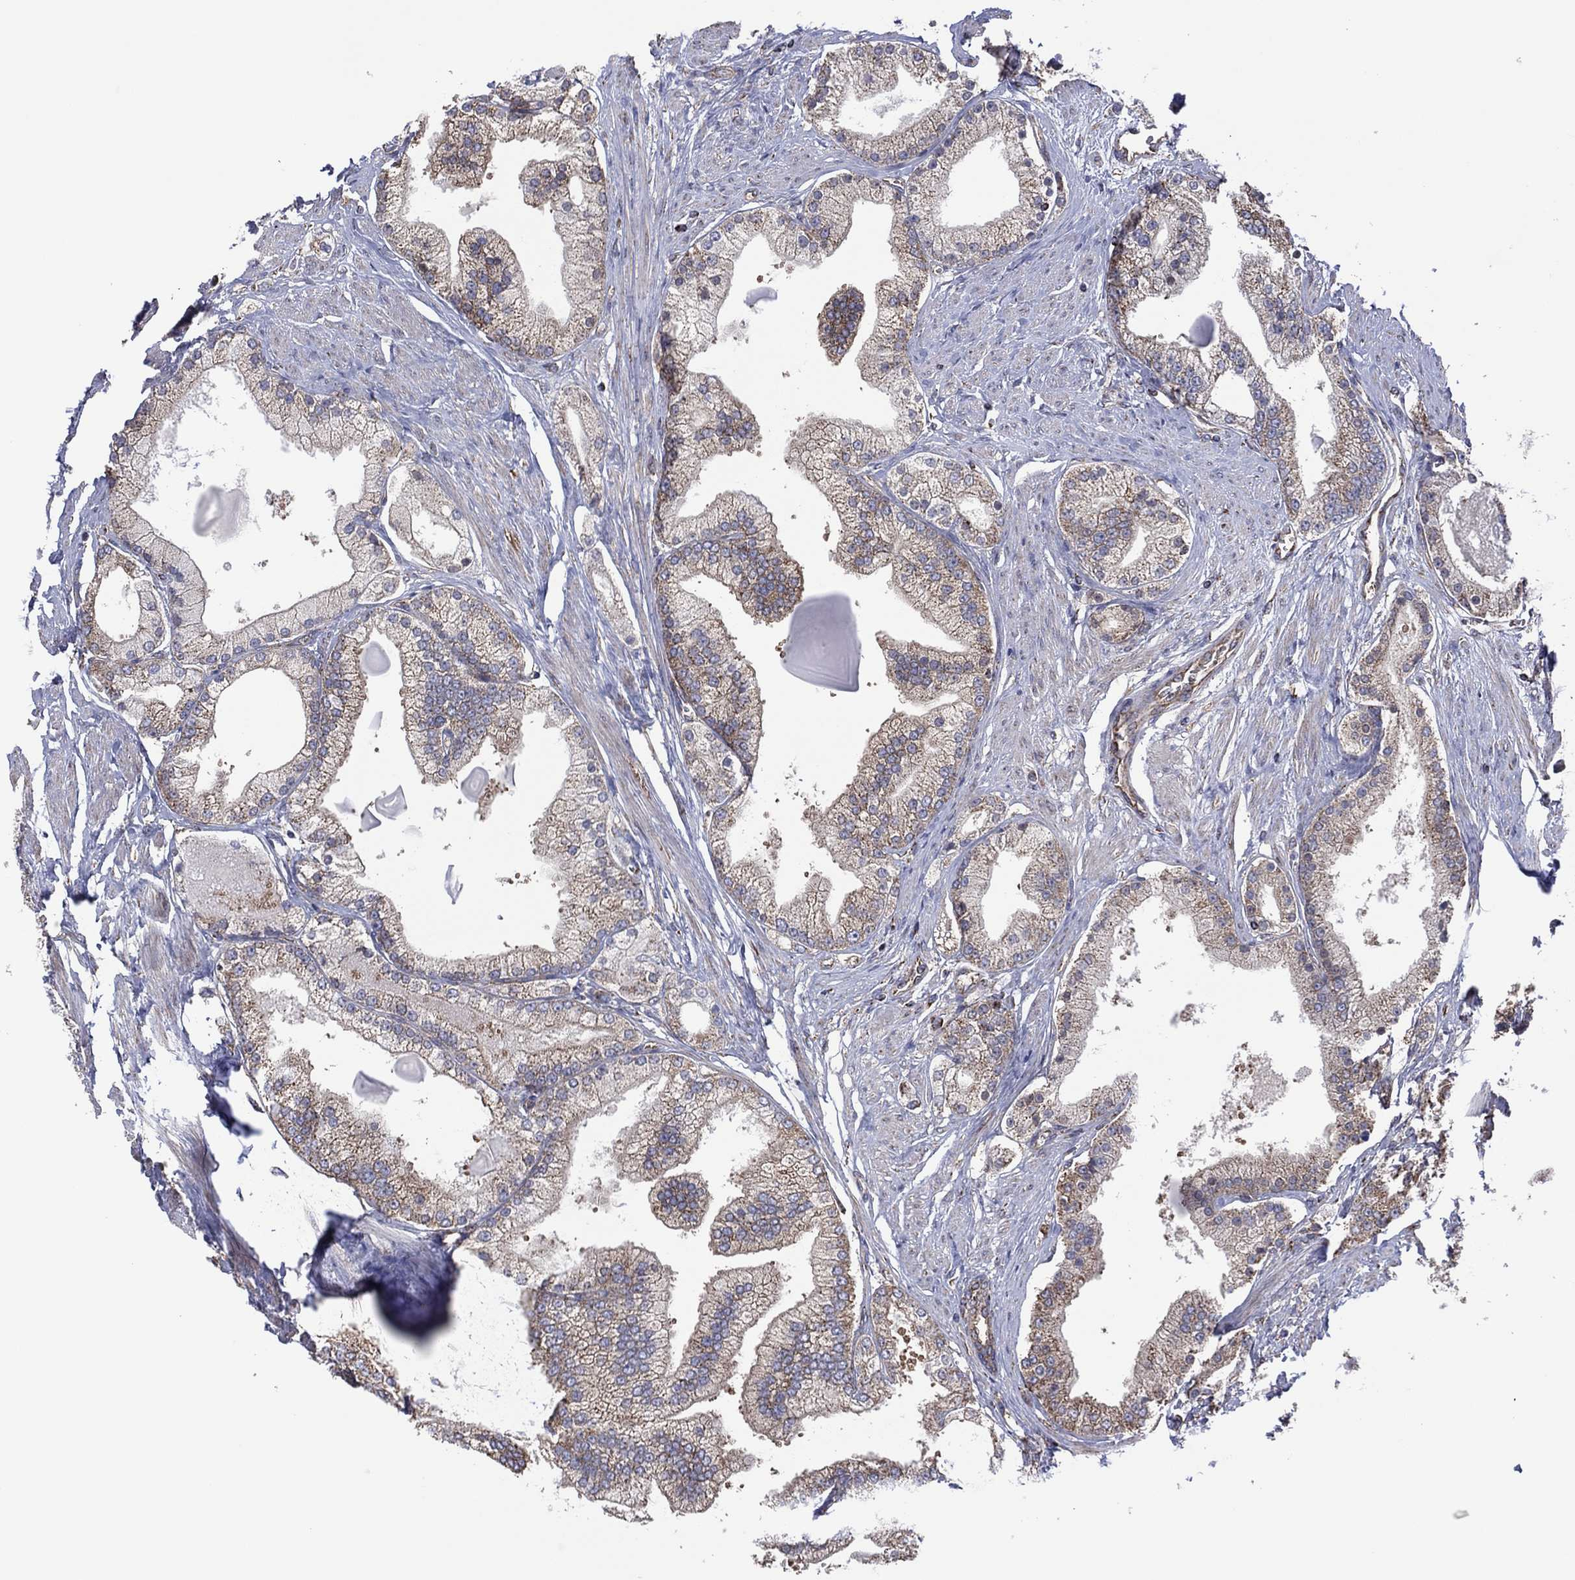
{"staining": {"intensity": "weak", "quantity": "25%-75%", "location": "cytoplasmic/membranous"}, "tissue": "prostate cancer", "cell_type": "Tumor cells", "image_type": "cancer", "snomed": [{"axis": "morphology", "description": "Adenocarcinoma, NOS"}, {"axis": "topography", "description": "Prostate and seminal vesicle, NOS"}, {"axis": "topography", "description": "Prostate"}], "caption": "The histopathology image reveals a brown stain indicating the presence of a protein in the cytoplasmic/membranous of tumor cells in prostate adenocarcinoma.", "gene": "PIDD1", "patient": {"sex": "male", "age": 67}}